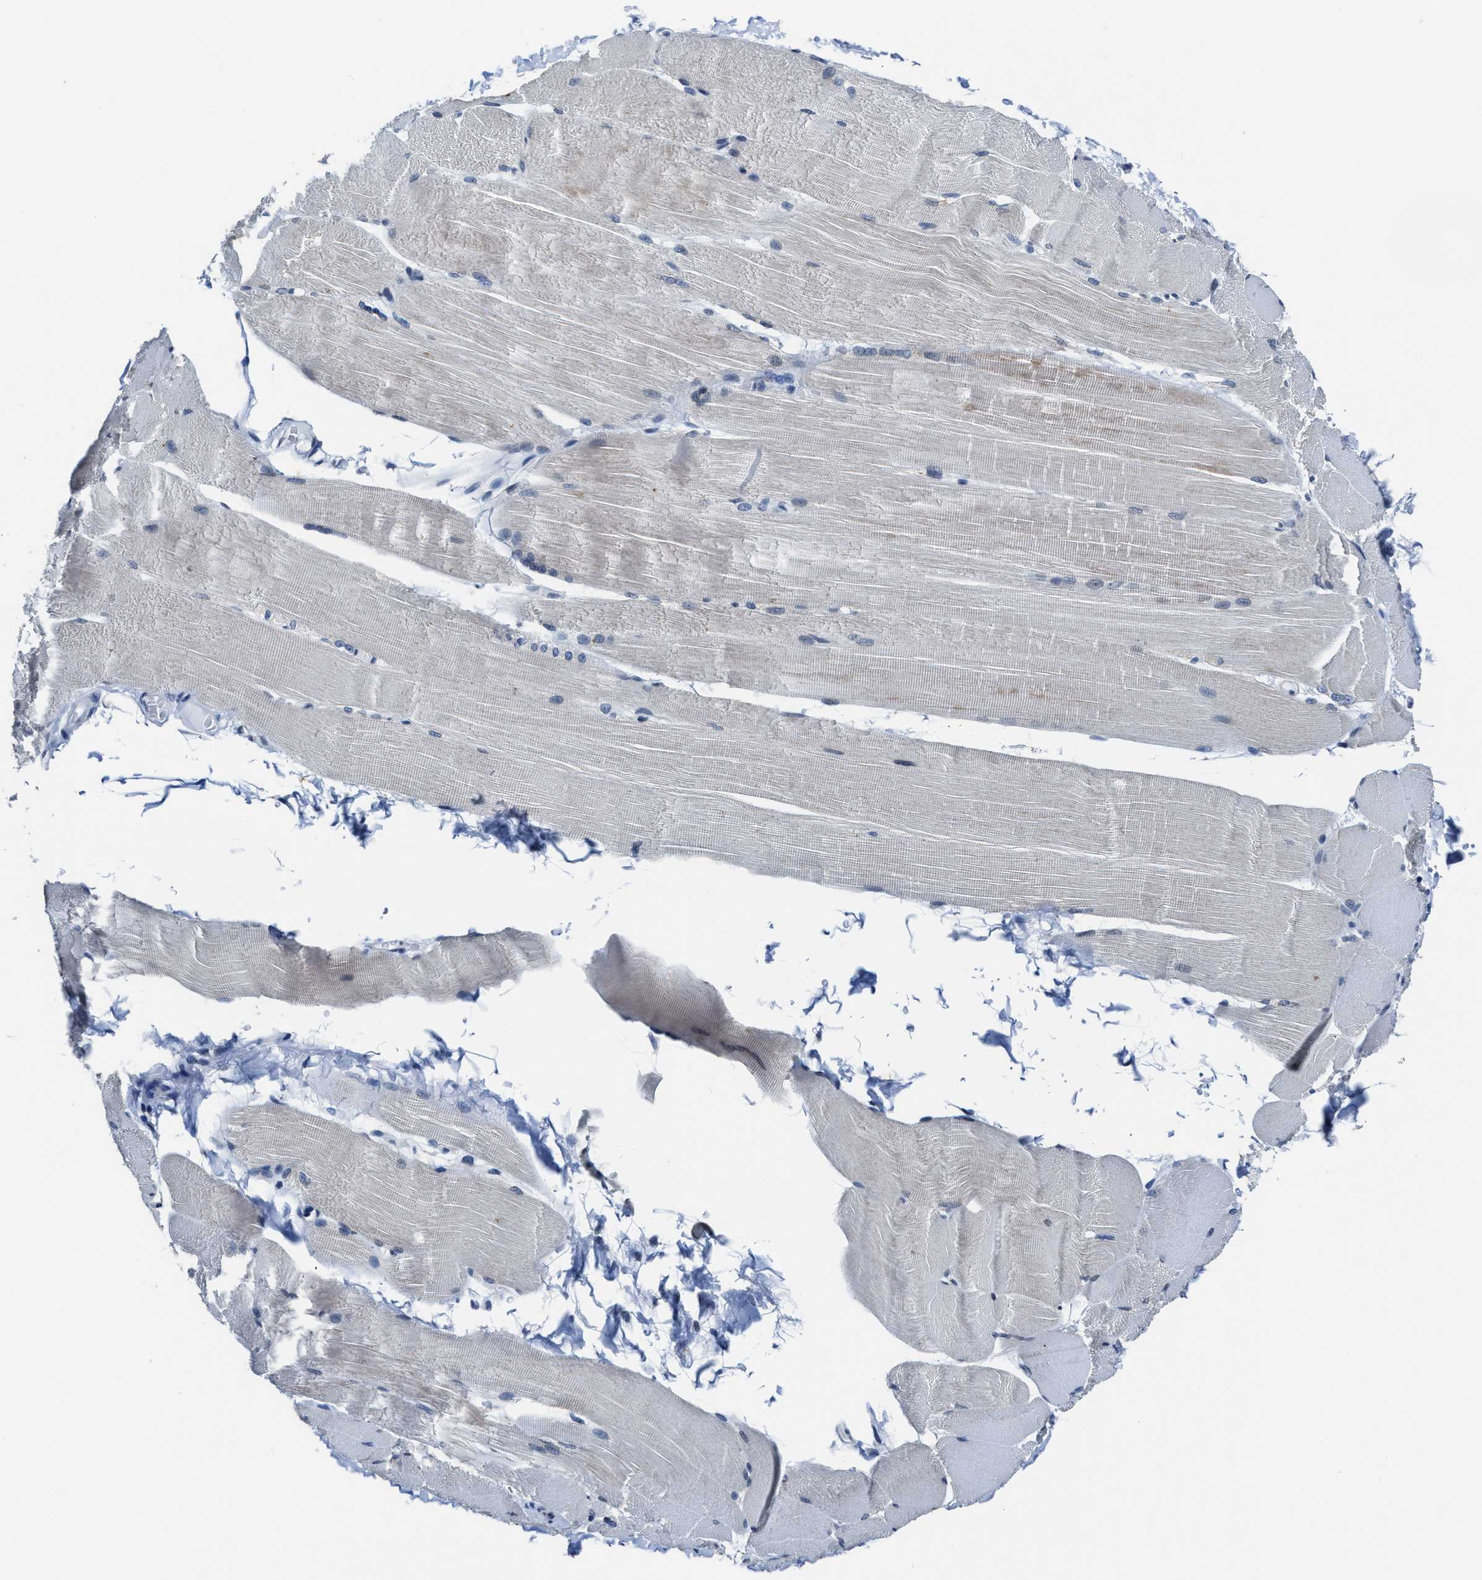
{"staining": {"intensity": "negative", "quantity": "none", "location": "none"}, "tissue": "skeletal muscle", "cell_type": "Myocytes", "image_type": "normal", "snomed": [{"axis": "morphology", "description": "Normal tissue, NOS"}, {"axis": "topography", "description": "Skin"}, {"axis": "topography", "description": "Skeletal muscle"}], "caption": "This image is of benign skeletal muscle stained with immunohistochemistry to label a protein in brown with the nuclei are counter-stained blue. There is no expression in myocytes.", "gene": "ASZ1", "patient": {"sex": "male", "age": 83}}